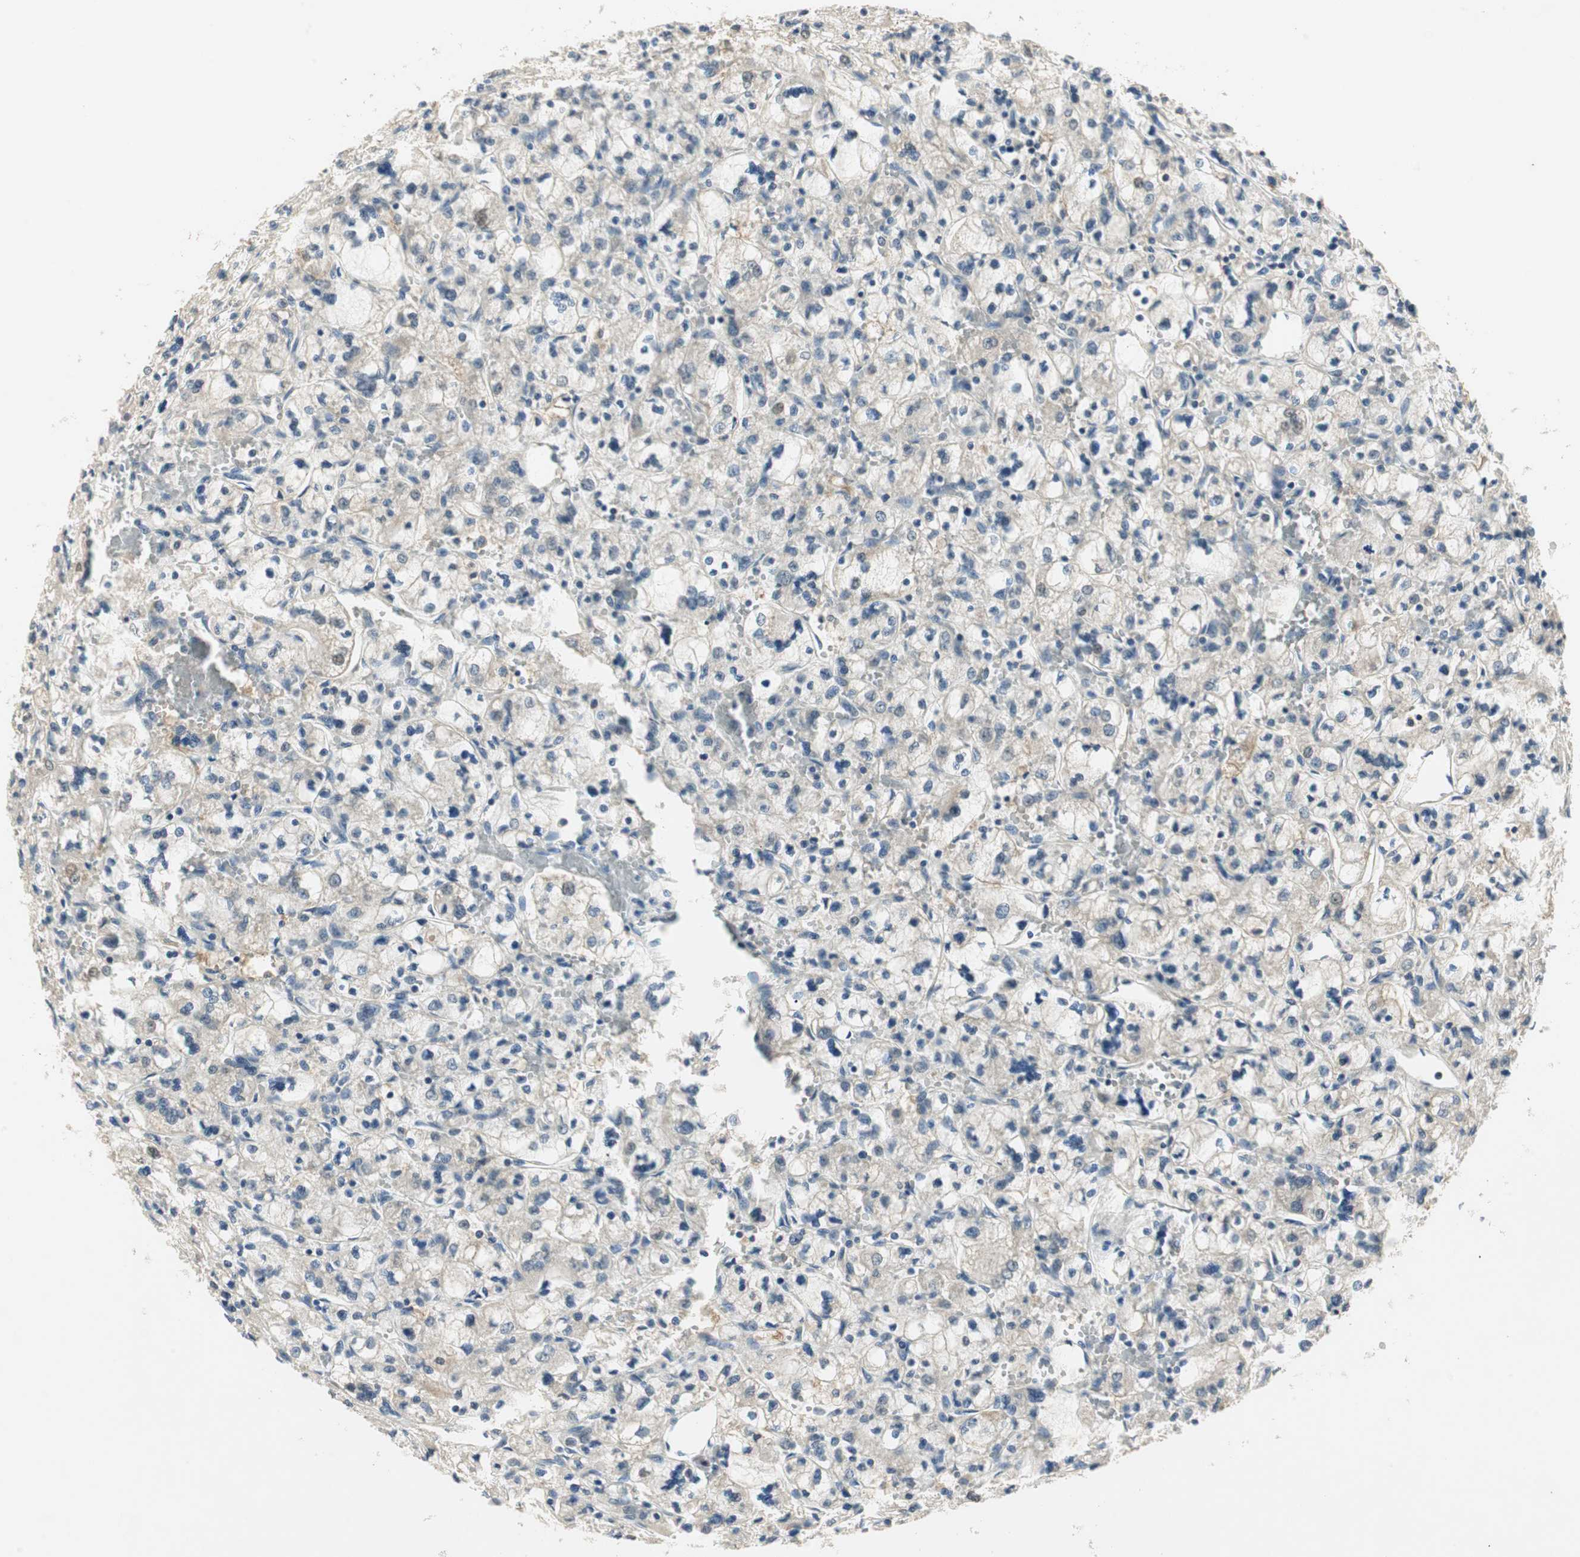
{"staining": {"intensity": "negative", "quantity": "none", "location": "none"}, "tissue": "renal cancer", "cell_type": "Tumor cells", "image_type": "cancer", "snomed": [{"axis": "morphology", "description": "Adenocarcinoma, NOS"}, {"axis": "topography", "description": "Kidney"}], "caption": "This is an immunohistochemistry (IHC) micrograph of human renal cancer (adenocarcinoma). There is no staining in tumor cells.", "gene": "USP2", "patient": {"sex": "female", "age": 83}}